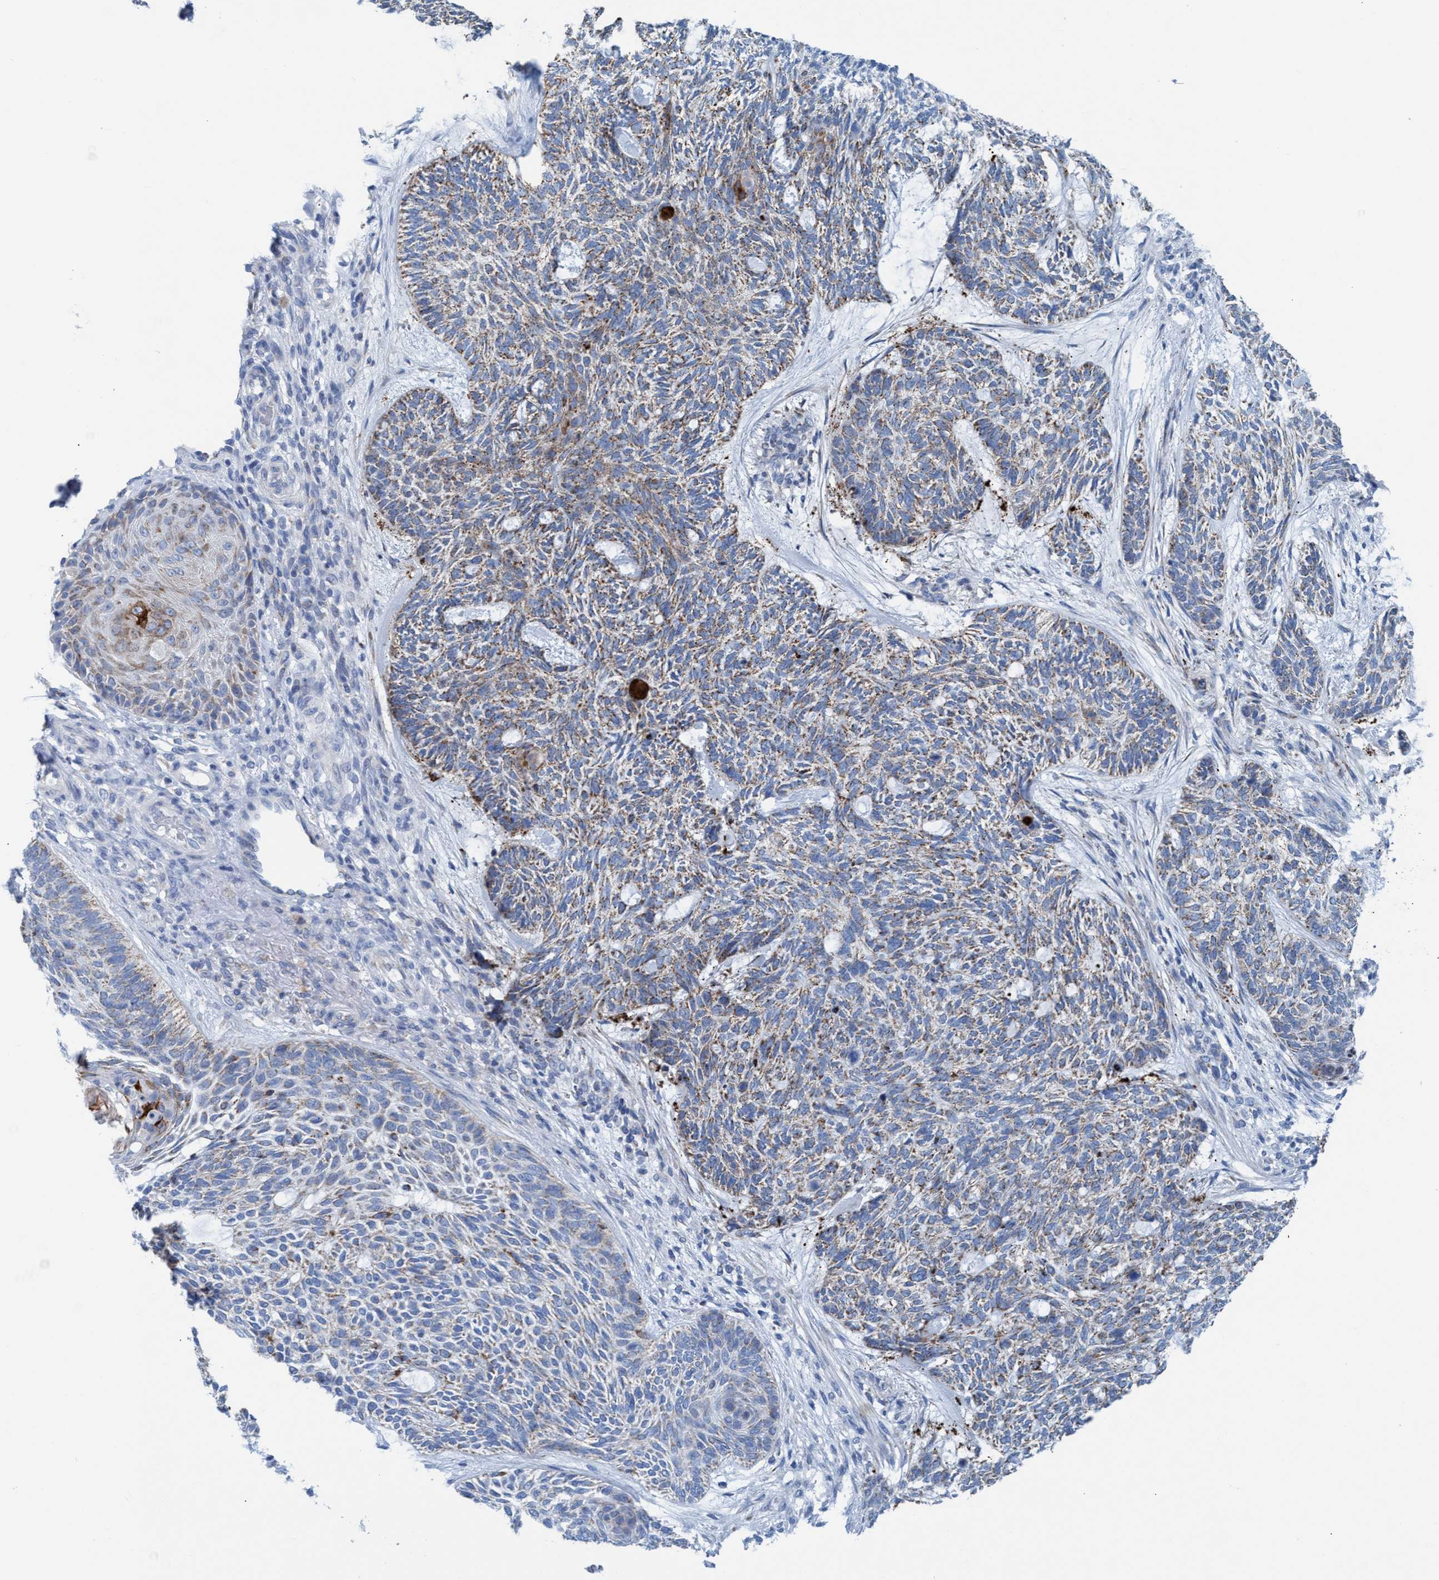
{"staining": {"intensity": "weak", "quantity": "25%-75%", "location": "cytoplasmic/membranous"}, "tissue": "skin cancer", "cell_type": "Tumor cells", "image_type": "cancer", "snomed": [{"axis": "morphology", "description": "Basal cell carcinoma"}, {"axis": "topography", "description": "Skin"}], "caption": "Protein analysis of skin basal cell carcinoma tissue reveals weak cytoplasmic/membranous positivity in about 25%-75% of tumor cells. (DAB IHC, brown staining for protein, blue staining for nuclei).", "gene": "GGA3", "patient": {"sex": "male", "age": 55}}